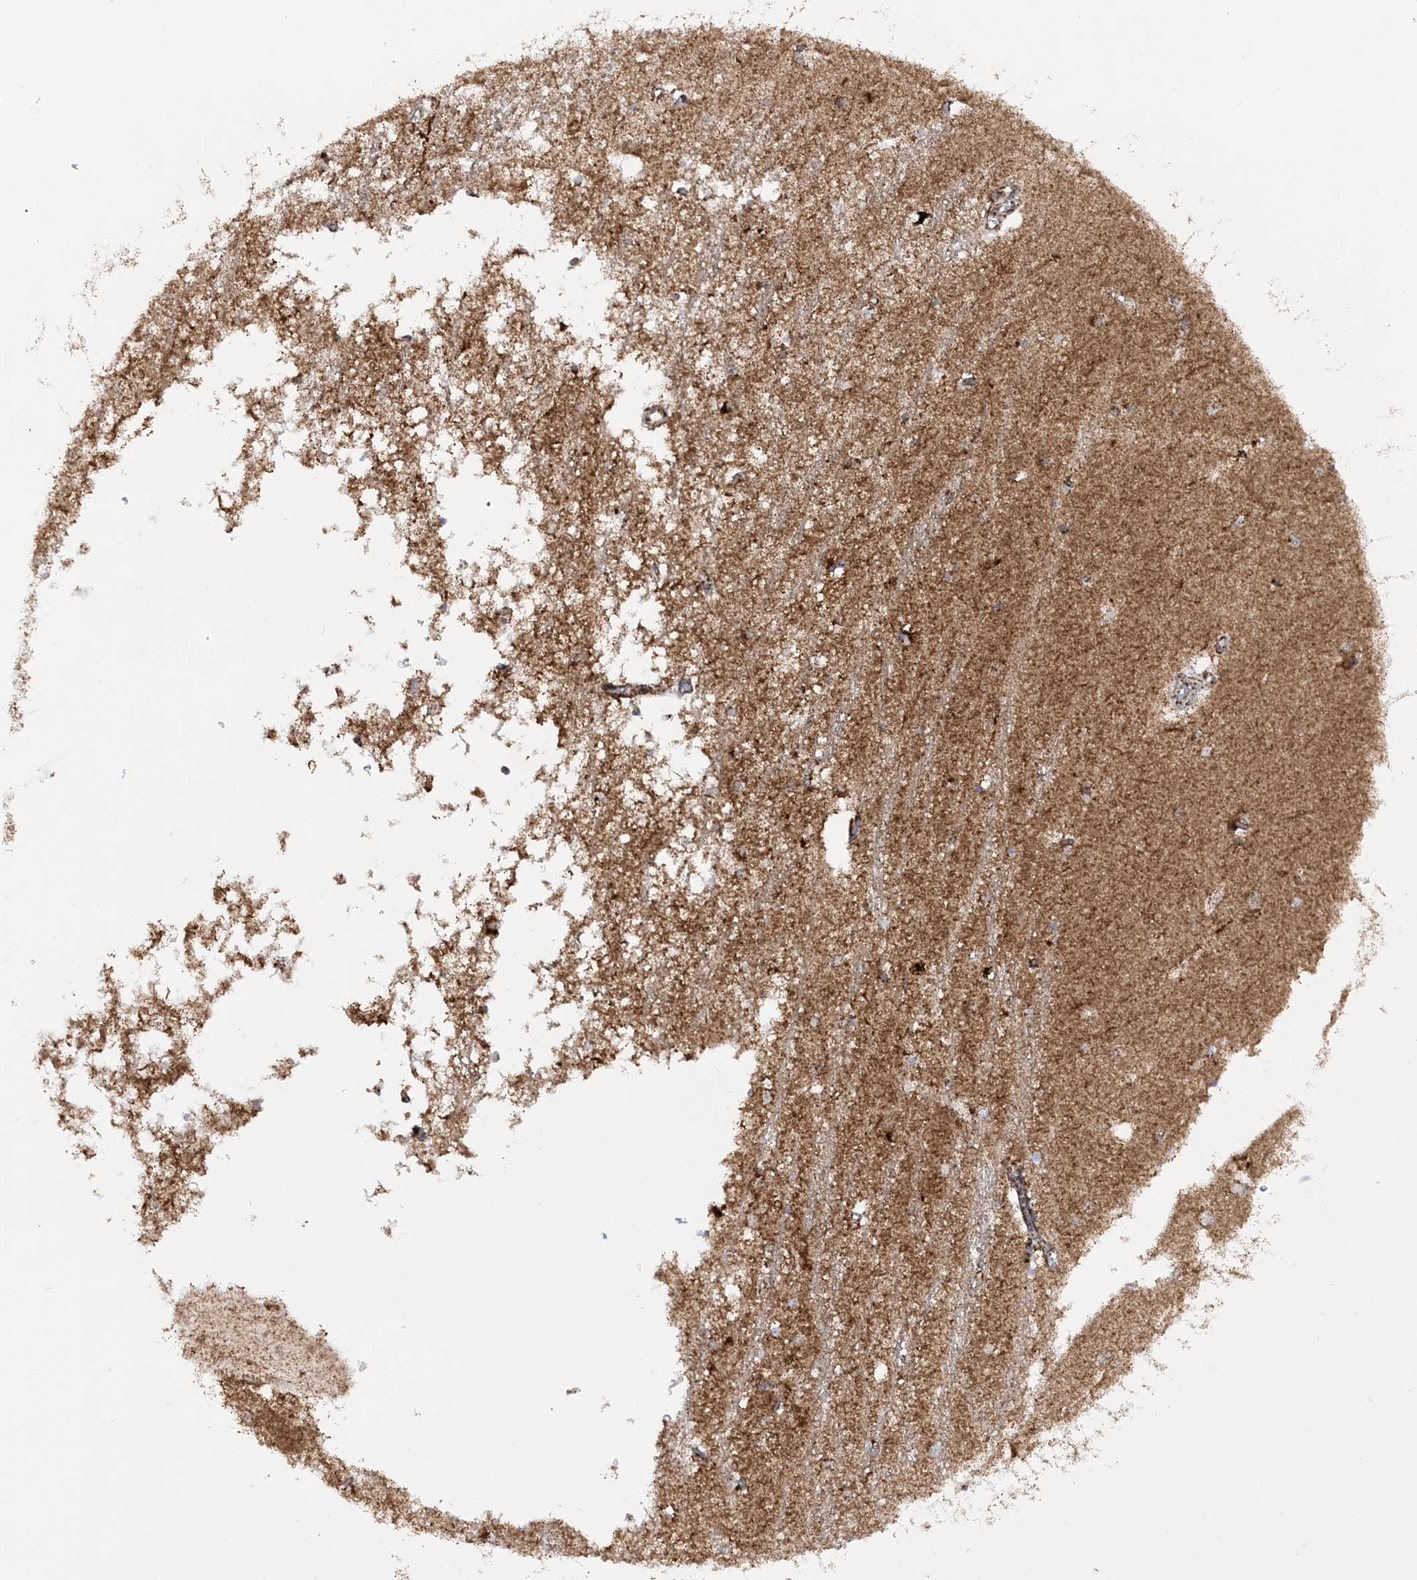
{"staining": {"intensity": "moderate", "quantity": "25%-75%", "location": "cytoplasmic/membranous"}, "tissue": "hippocampus", "cell_type": "Glial cells", "image_type": "normal", "snomed": [{"axis": "morphology", "description": "Normal tissue, NOS"}, {"axis": "topography", "description": "Hippocampus"}], "caption": "Hippocampus stained for a protein demonstrates moderate cytoplasmic/membranous positivity in glial cells. The staining is performed using DAB (3,3'-diaminobenzidine) brown chromogen to label protein expression. The nuclei are counter-stained blue using hematoxylin.", "gene": "CRY2", "patient": {"sex": "male", "age": 70}}